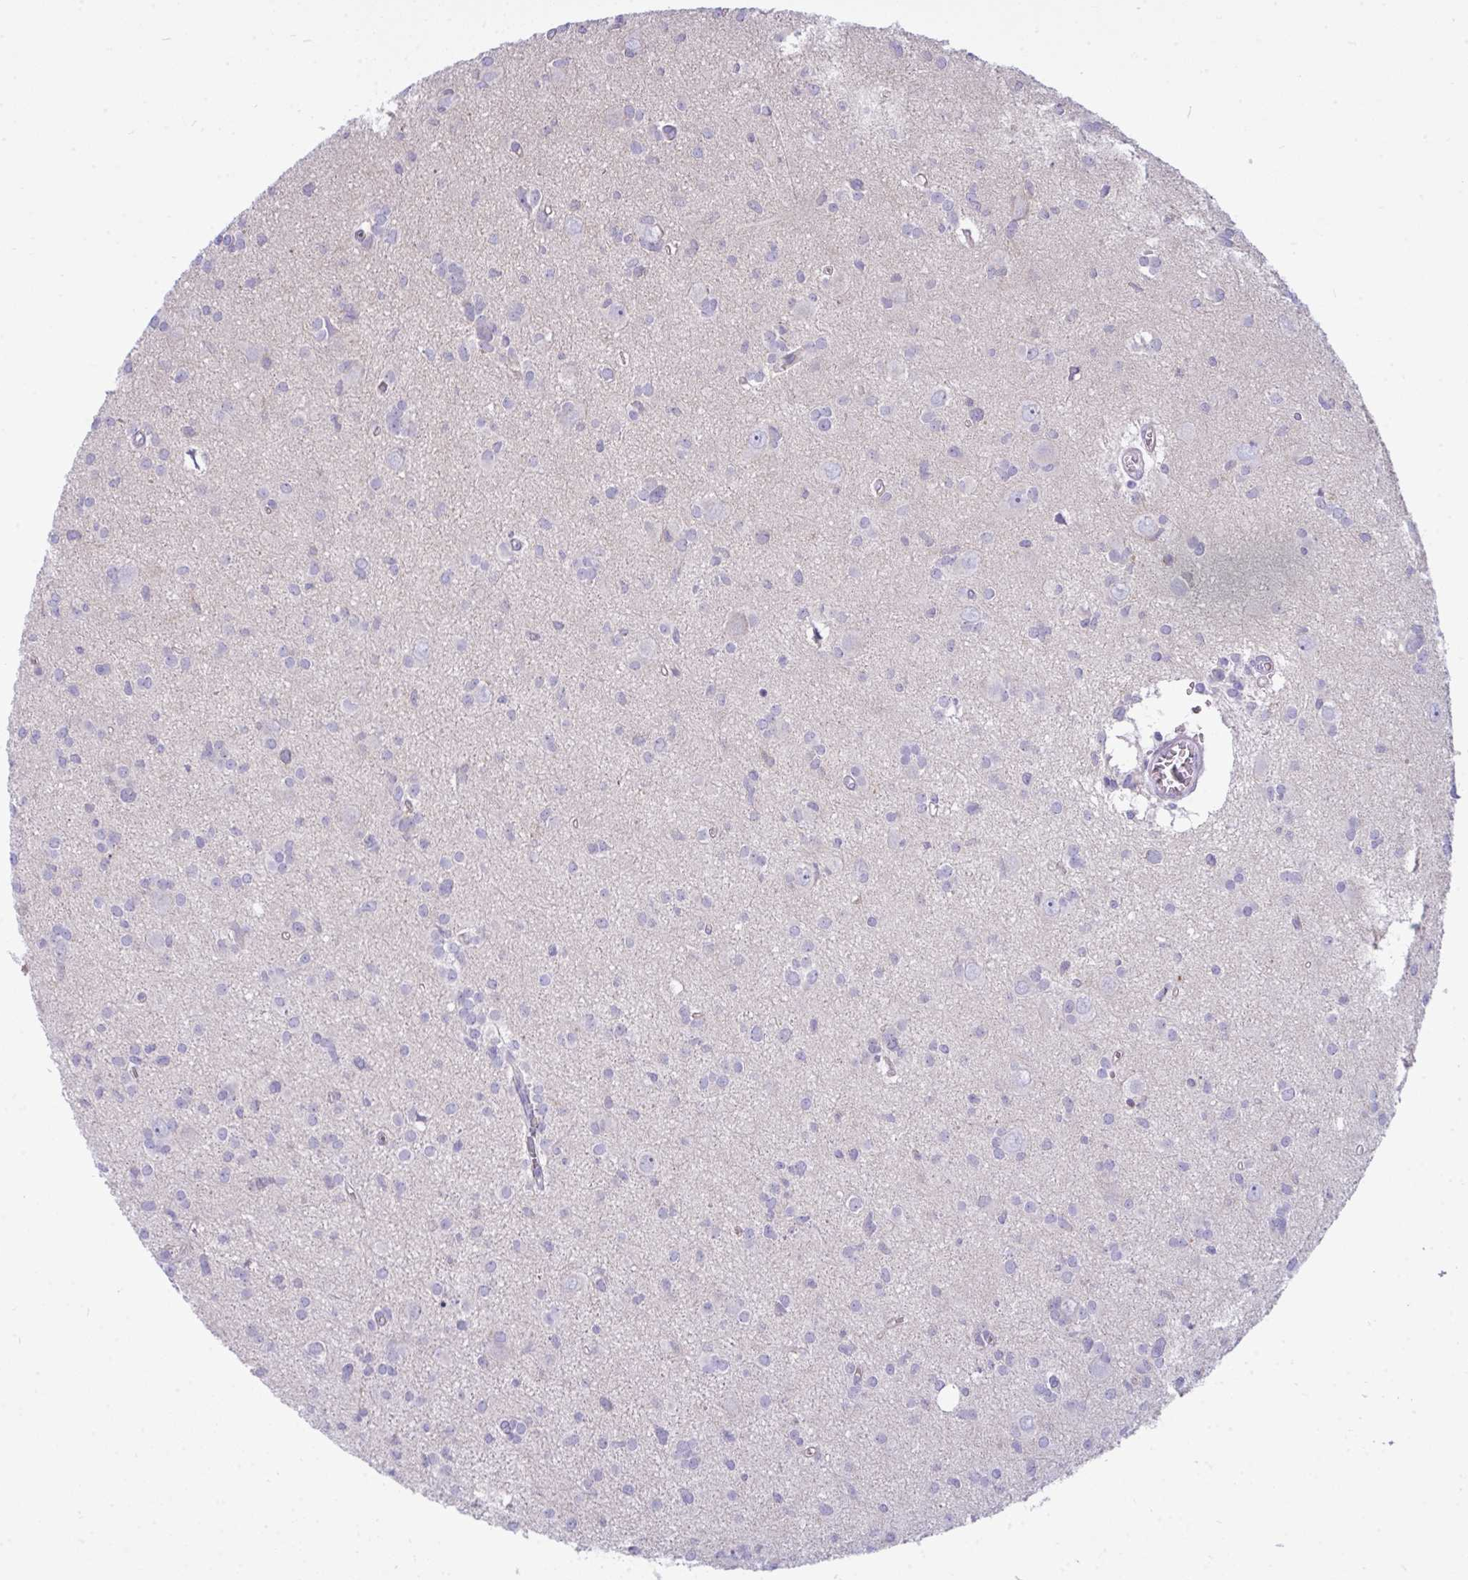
{"staining": {"intensity": "negative", "quantity": "none", "location": "none"}, "tissue": "glioma", "cell_type": "Tumor cells", "image_type": "cancer", "snomed": [{"axis": "morphology", "description": "Glioma, malignant, High grade"}, {"axis": "topography", "description": "Brain"}], "caption": "High magnification brightfield microscopy of malignant glioma (high-grade) stained with DAB (brown) and counterstained with hematoxylin (blue): tumor cells show no significant positivity.", "gene": "MYH10", "patient": {"sex": "male", "age": 23}}